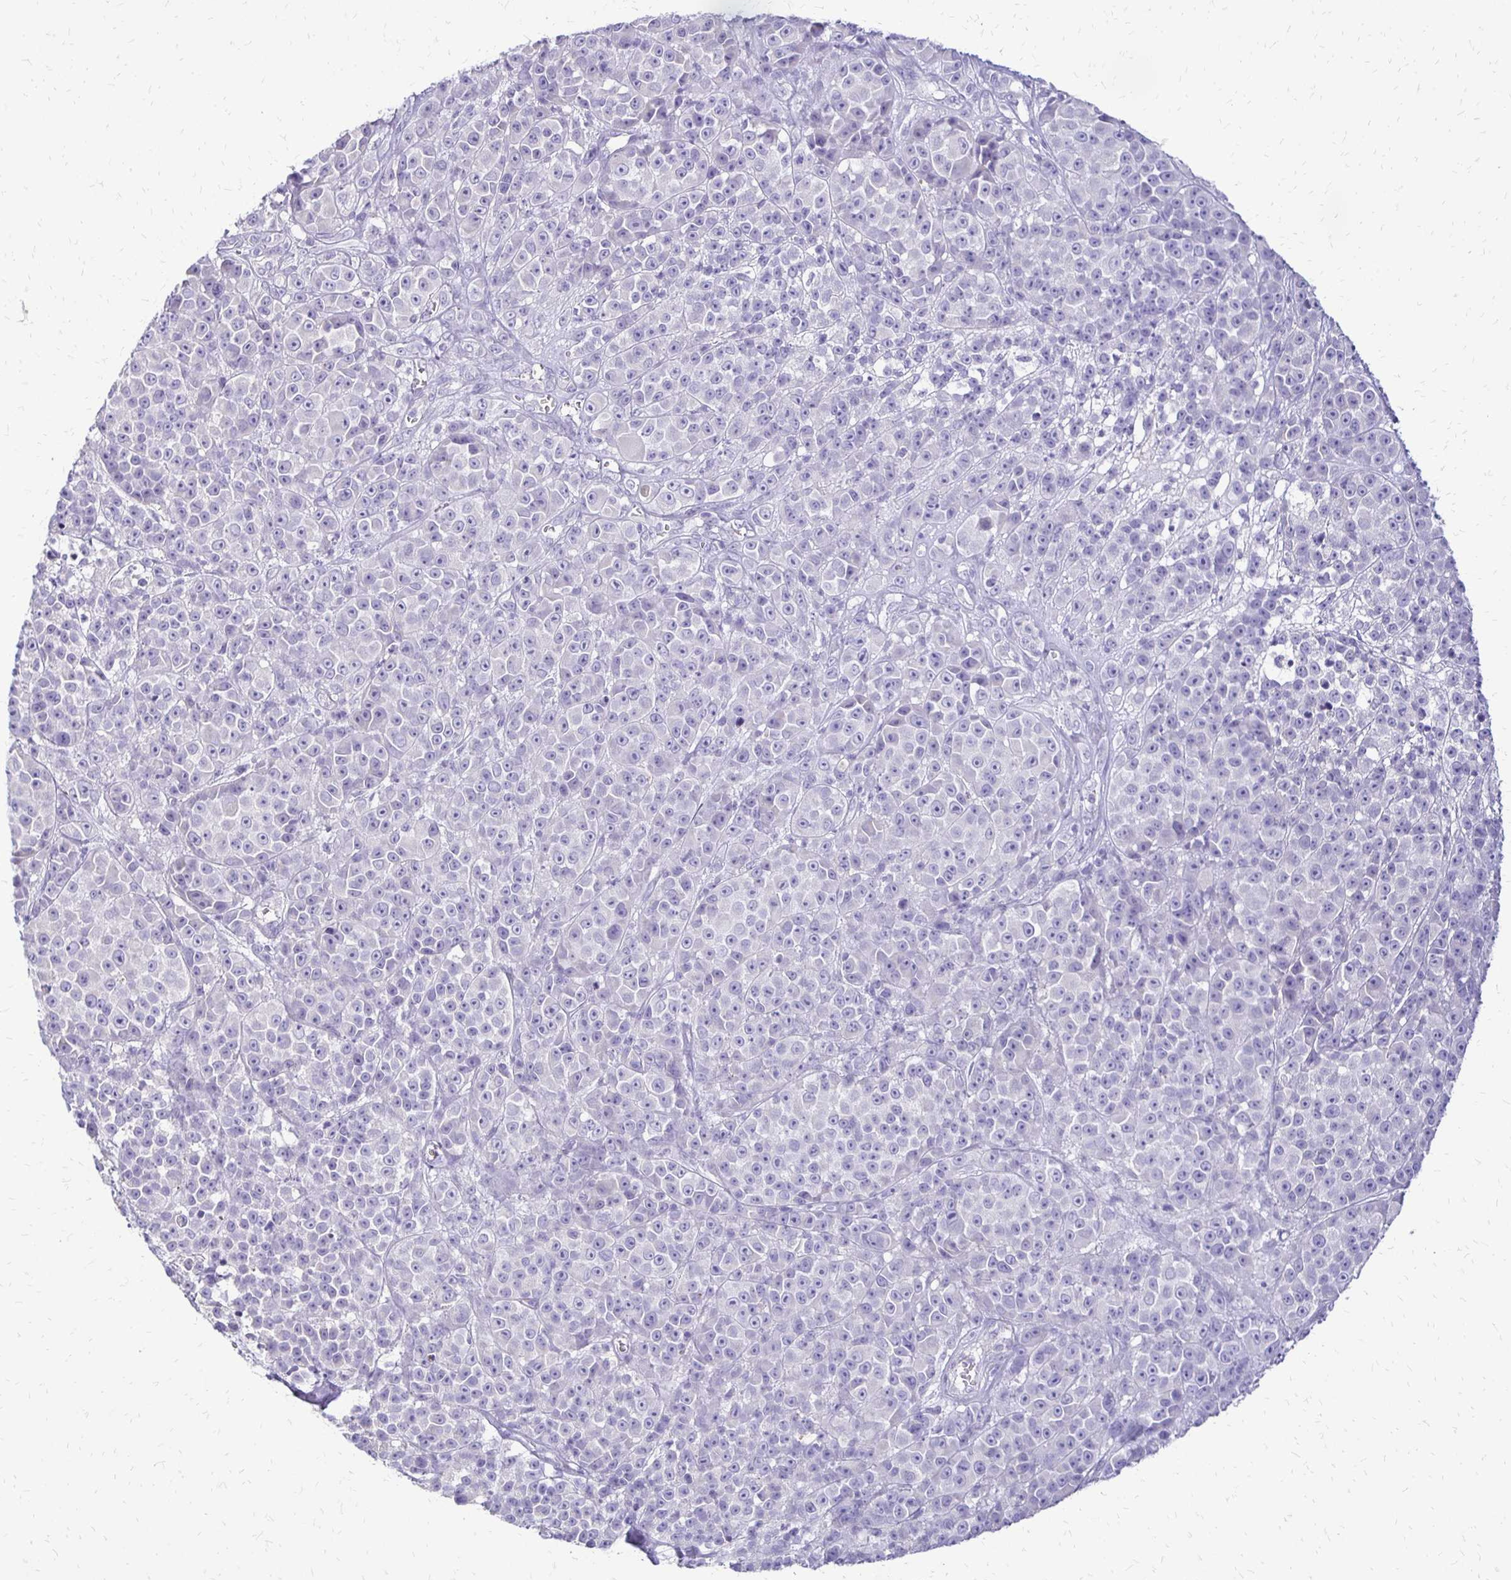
{"staining": {"intensity": "negative", "quantity": "none", "location": "none"}, "tissue": "melanoma", "cell_type": "Tumor cells", "image_type": "cancer", "snomed": [{"axis": "morphology", "description": "Malignant melanoma, NOS"}, {"axis": "topography", "description": "Skin"}, {"axis": "topography", "description": "Skin of back"}], "caption": "Malignant melanoma stained for a protein using immunohistochemistry (IHC) shows no staining tumor cells.", "gene": "ALPG", "patient": {"sex": "male", "age": 91}}